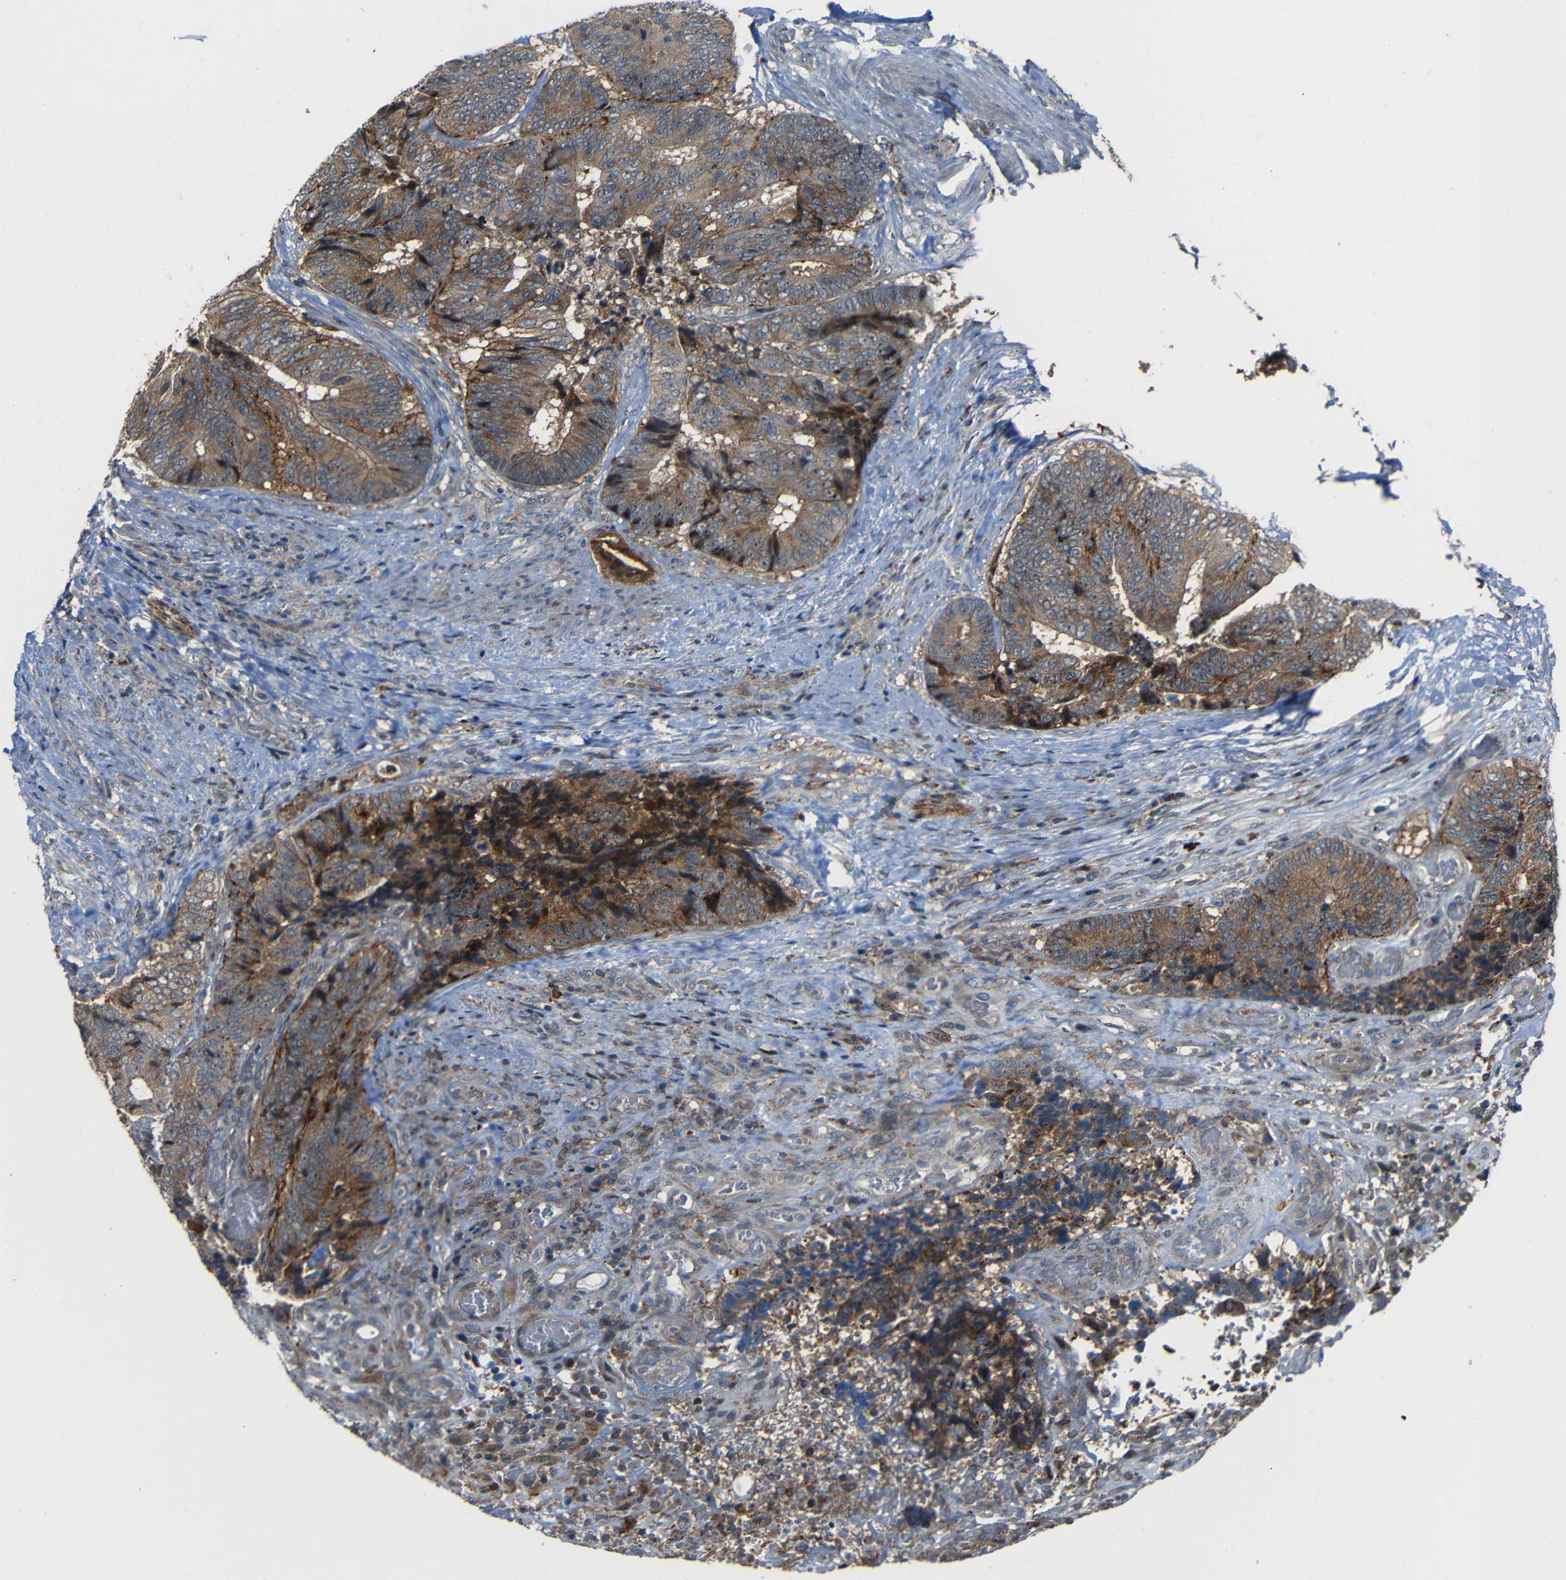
{"staining": {"intensity": "moderate", "quantity": ">75%", "location": "cytoplasmic/membranous"}, "tissue": "colorectal cancer", "cell_type": "Tumor cells", "image_type": "cancer", "snomed": [{"axis": "morphology", "description": "Adenocarcinoma, NOS"}, {"axis": "topography", "description": "Rectum"}], "caption": "Moderate cytoplasmic/membranous staining for a protein is seen in about >75% of tumor cells of colorectal cancer (adenocarcinoma) using immunohistochemistry.", "gene": "DNAJC5", "patient": {"sex": "male", "age": 72}}